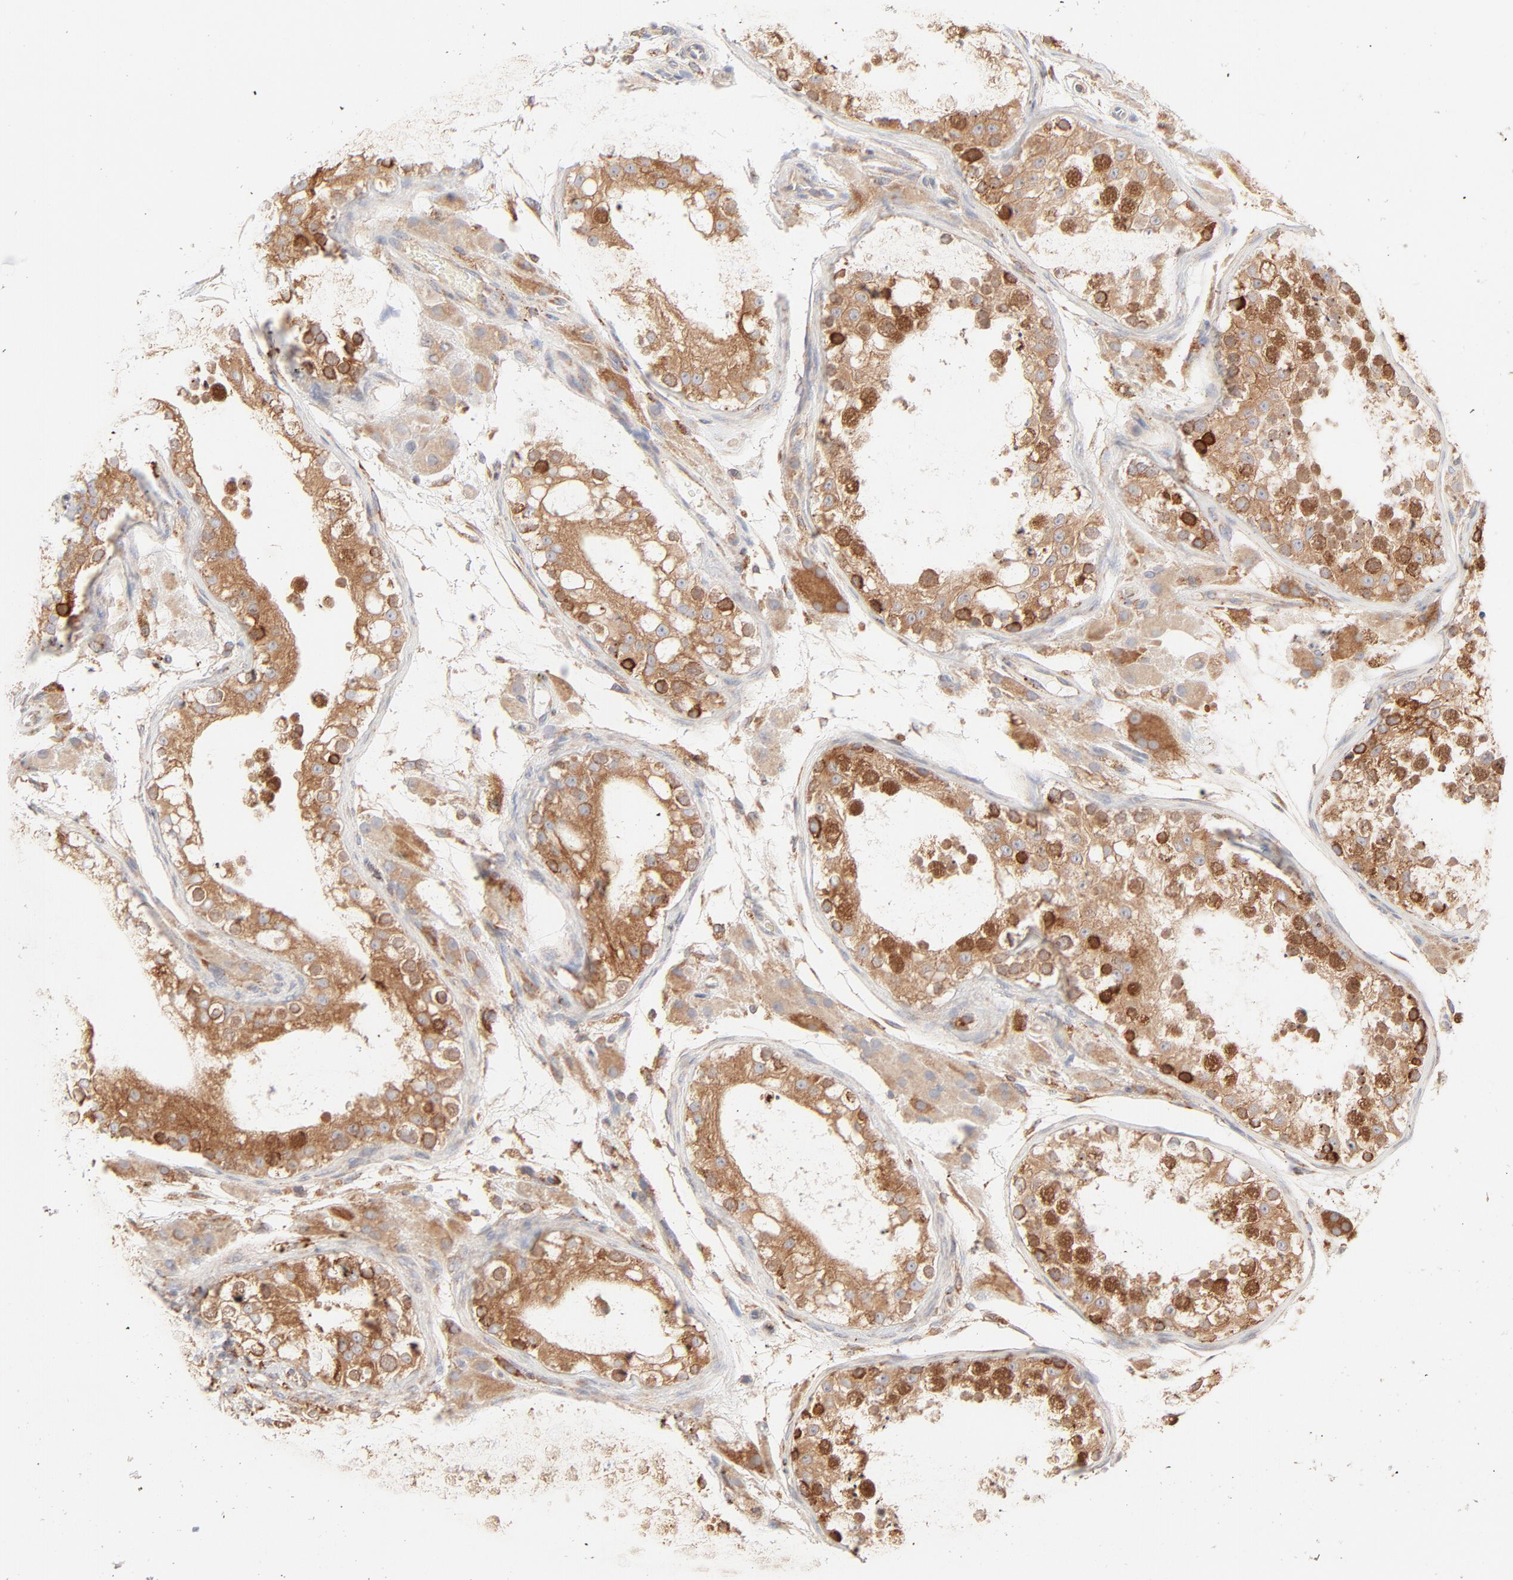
{"staining": {"intensity": "strong", "quantity": ">75%", "location": "cytoplasmic/membranous,nuclear"}, "tissue": "testis", "cell_type": "Cells in seminiferous ducts", "image_type": "normal", "snomed": [{"axis": "morphology", "description": "Normal tissue, NOS"}, {"axis": "topography", "description": "Testis"}], "caption": "Immunohistochemical staining of unremarkable human testis displays strong cytoplasmic/membranous,nuclear protein staining in approximately >75% of cells in seminiferous ducts. Nuclei are stained in blue.", "gene": "PARP12", "patient": {"sex": "male", "age": 26}}